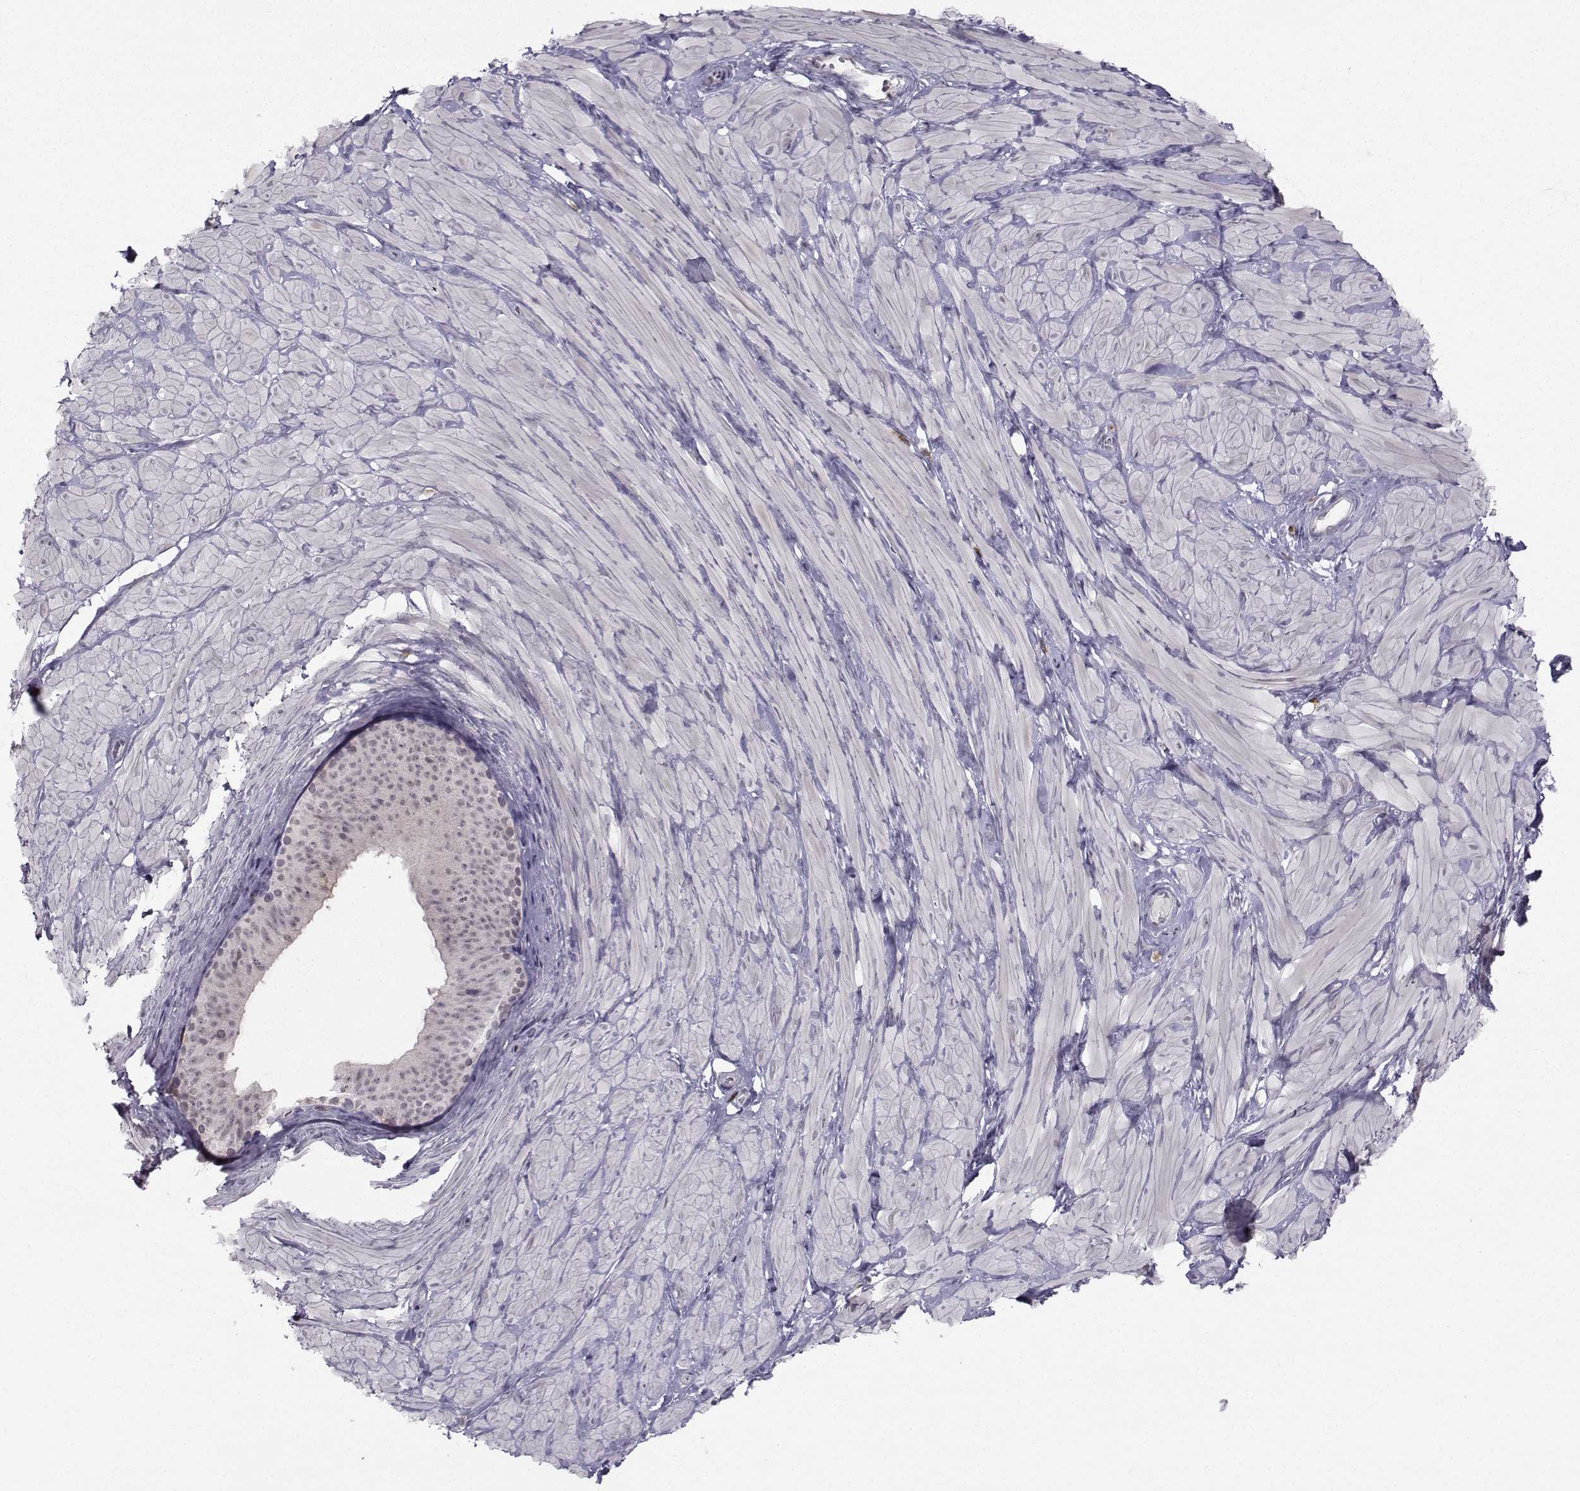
{"staining": {"intensity": "negative", "quantity": "none", "location": "none"}, "tissue": "soft tissue", "cell_type": "Fibroblasts", "image_type": "normal", "snomed": [{"axis": "morphology", "description": "Normal tissue, NOS"}, {"axis": "topography", "description": "Smooth muscle"}, {"axis": "topography", "description": "Peripheral nerve tissue"}], "caption": "IHC image of benign soft tissue: soft tissue stained with DAB exhibits no significant protein positivity in fibroblasts. (Brightfield microscopy of DAB immunohistochemistry (IHC) at high magnification).", "gene": "LRP8", "patient": {"sex": "male", "age": 22}}